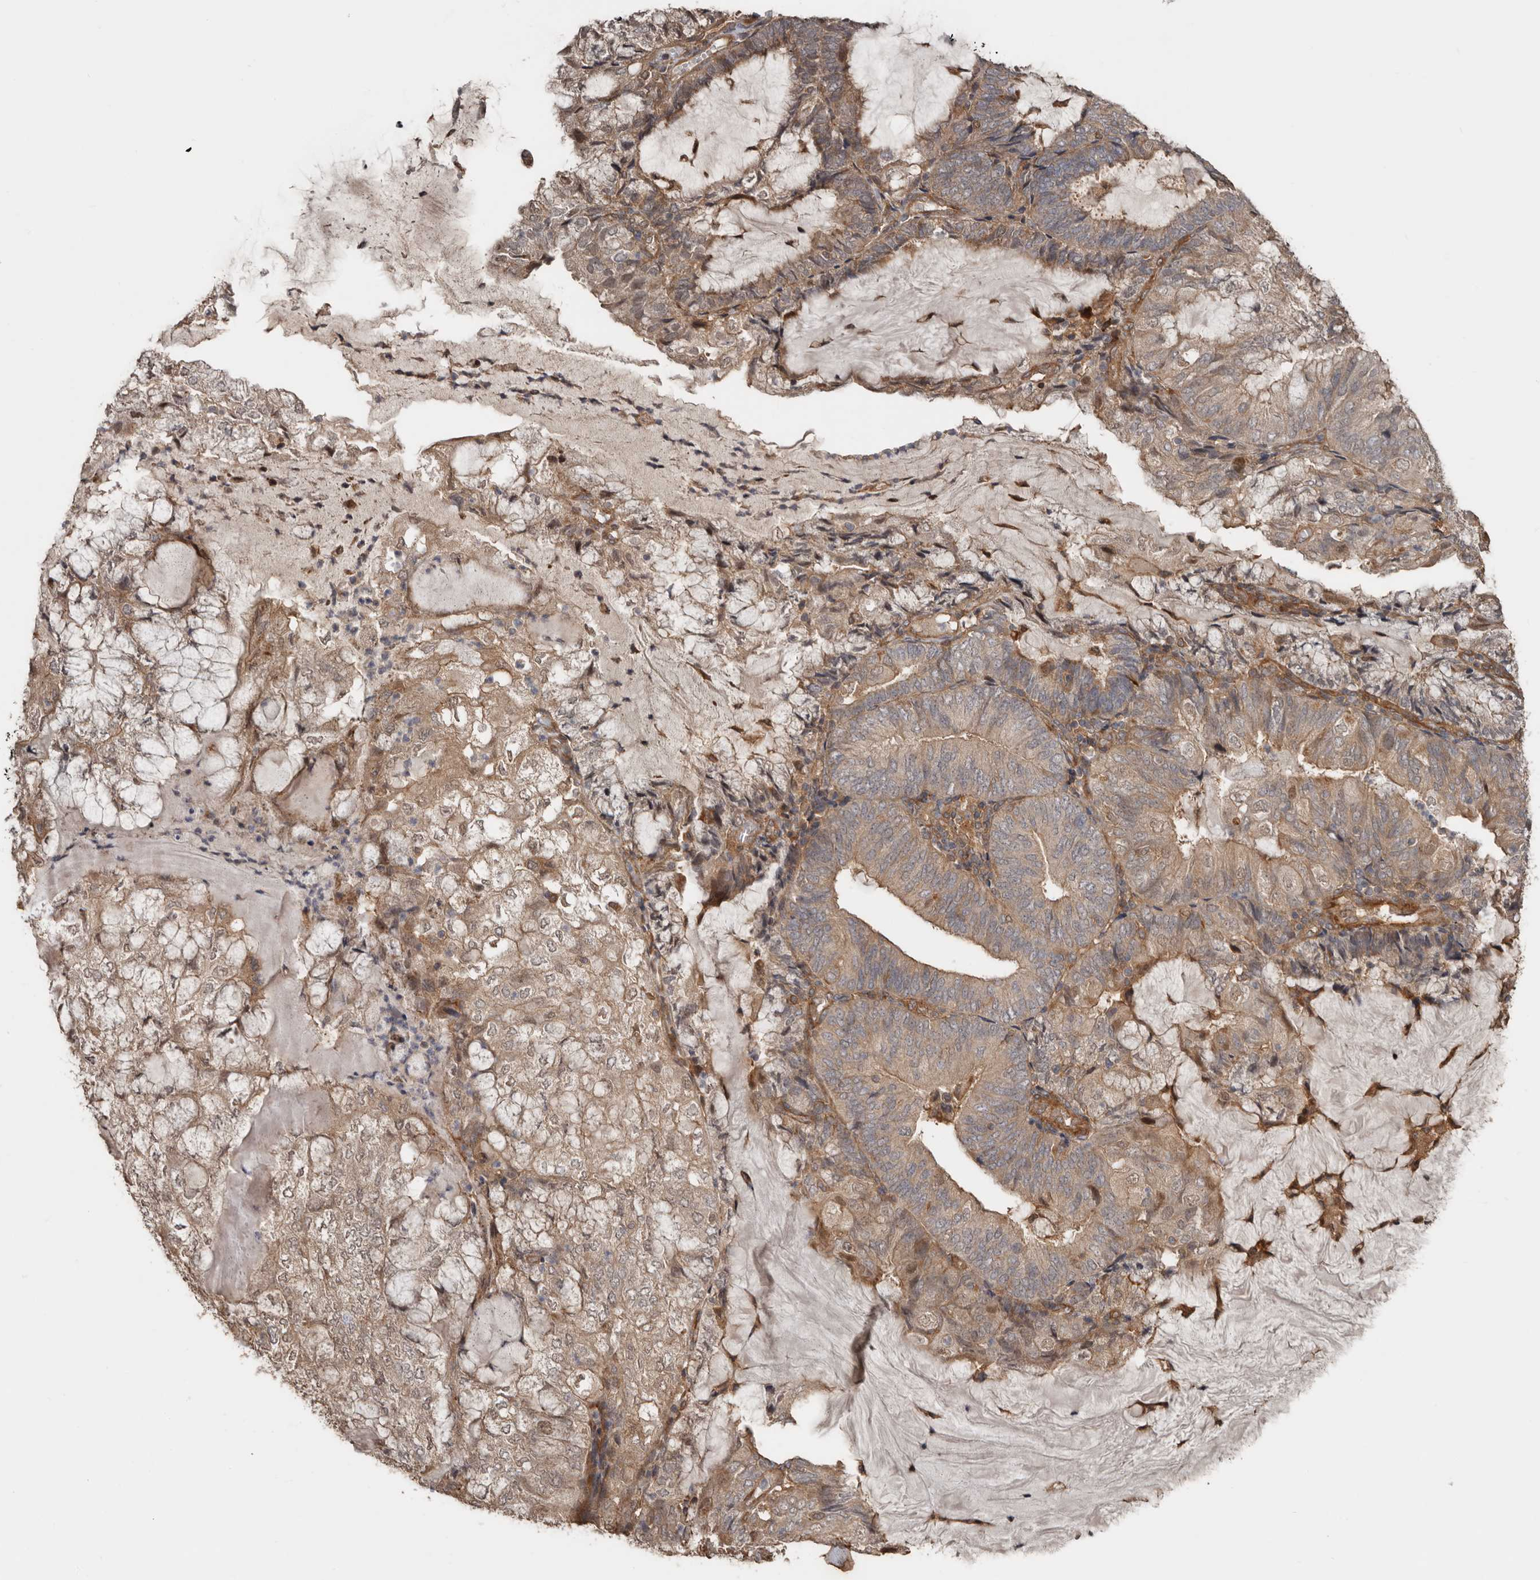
{"staining": {"intensity": "weak", "quantity": ">75%", "location": "cytoplasmic/membranous"}, "tissue": "endometrial cancer", "cell_type": "Tumor cells", "image_type": "cancer", "snomed": [{"axis": "morphology", "description": "Adenocarcinoma, NOS"}, {"axis": "topography", "description": "Endometrium"}], "caption": "Protein staining displays weak cytoplasmic/membranous staining in about >75% of tumor cells in adenocarcinoma (endometrial).", "gene": "EXOC3L1", "patient": {"sex": "female", "age": 81}}